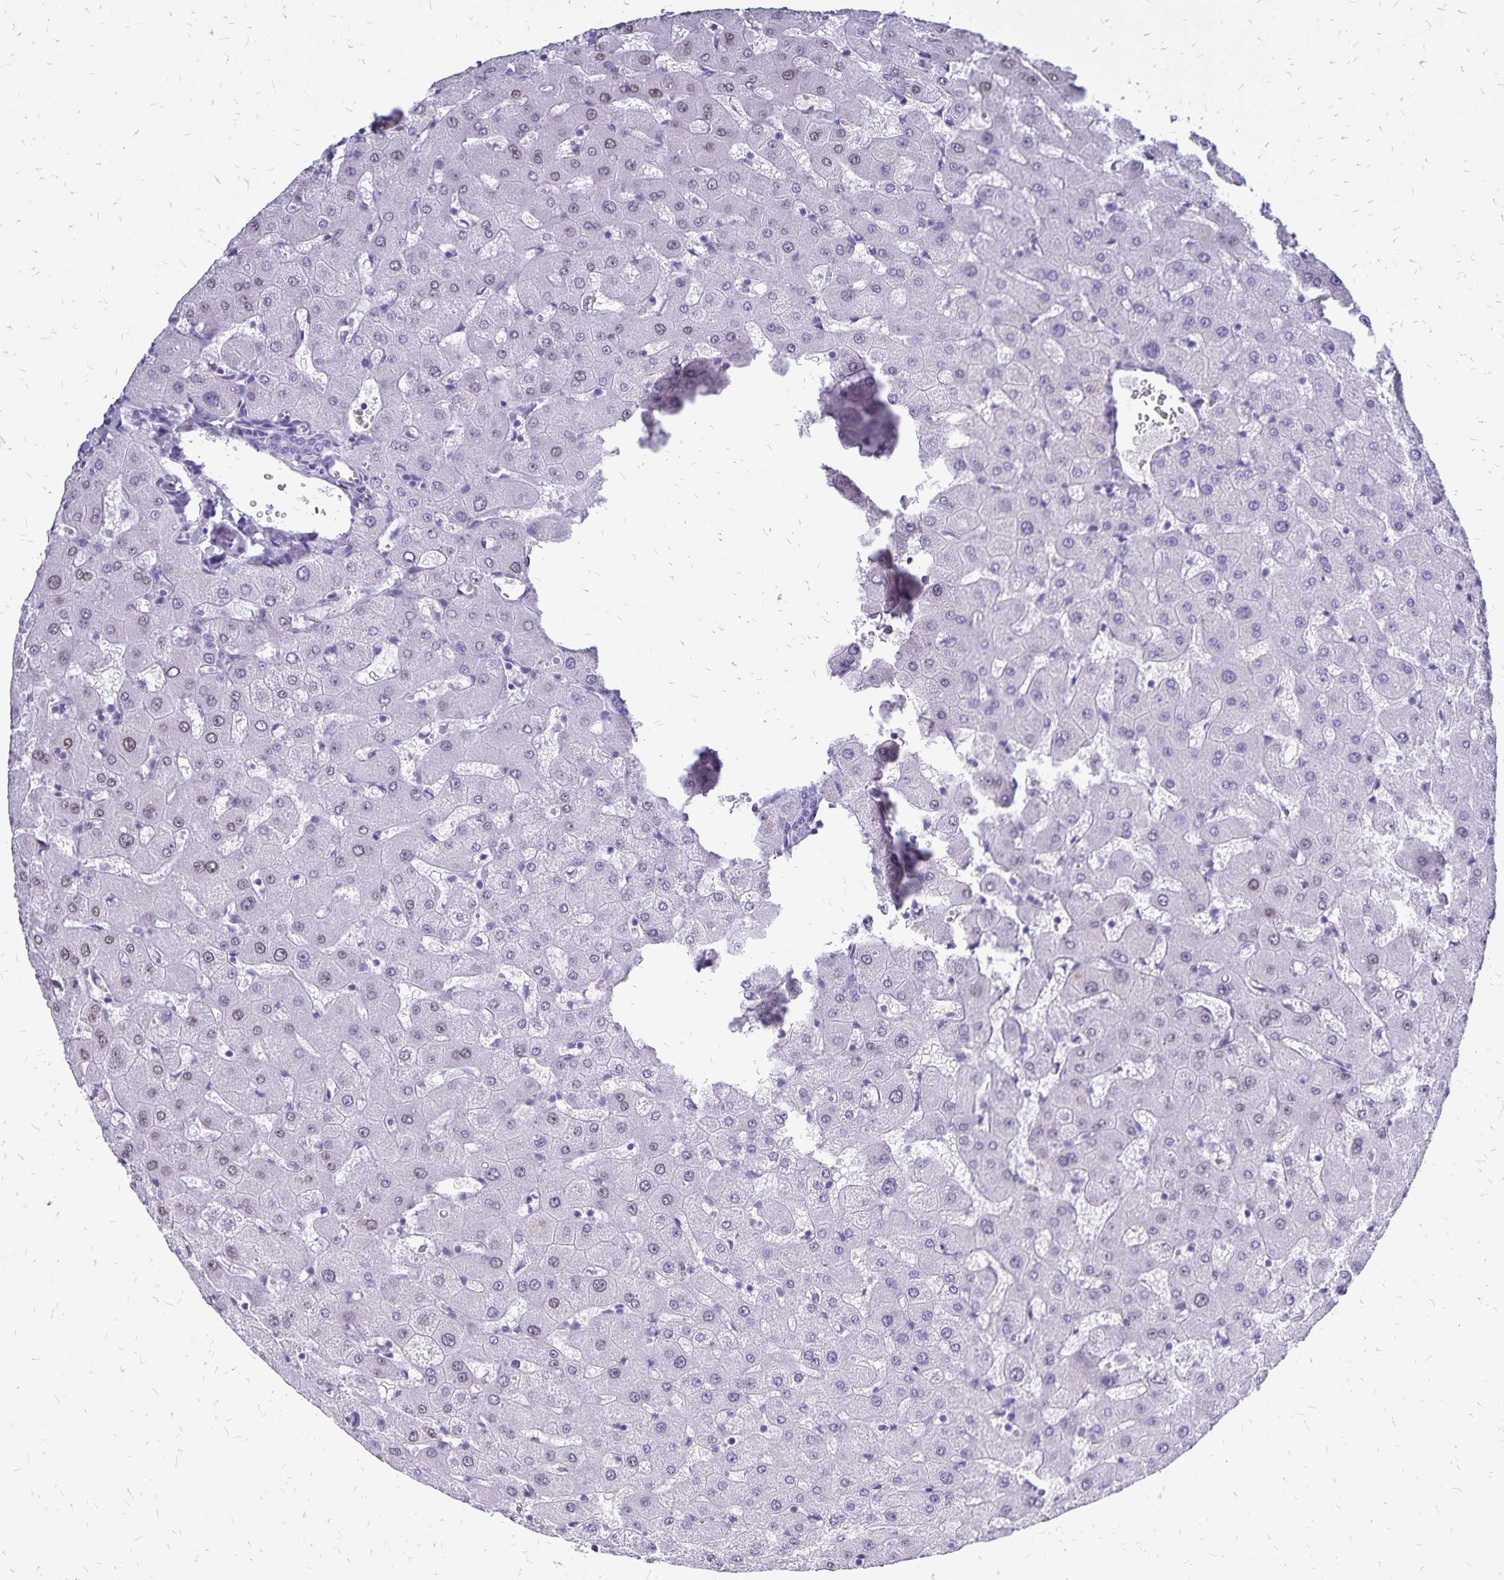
{"staining": {"intensity": "negative", "quantity": "none", "location": "none"}, "tissue": "liver", "cell_type": "Cholangiocytes", "image_type": "normal", "snomed": [{"axis": "morphology", "description": "Normal tissue, NOS"}, {"axis": "topography", "description": "Liver"}], "caption": "Cholangiocytes show no significant protein staining in unremarkable liver. The staining was performed using DAB (3,3'-diaminobenzidine) to visualize the protein expression in brown, while the nuclei were stained in blue with hematoxylin (Magnification: 20x).", "gene": "HMGB3", "patient": {"sex": "female", "age": 63}}